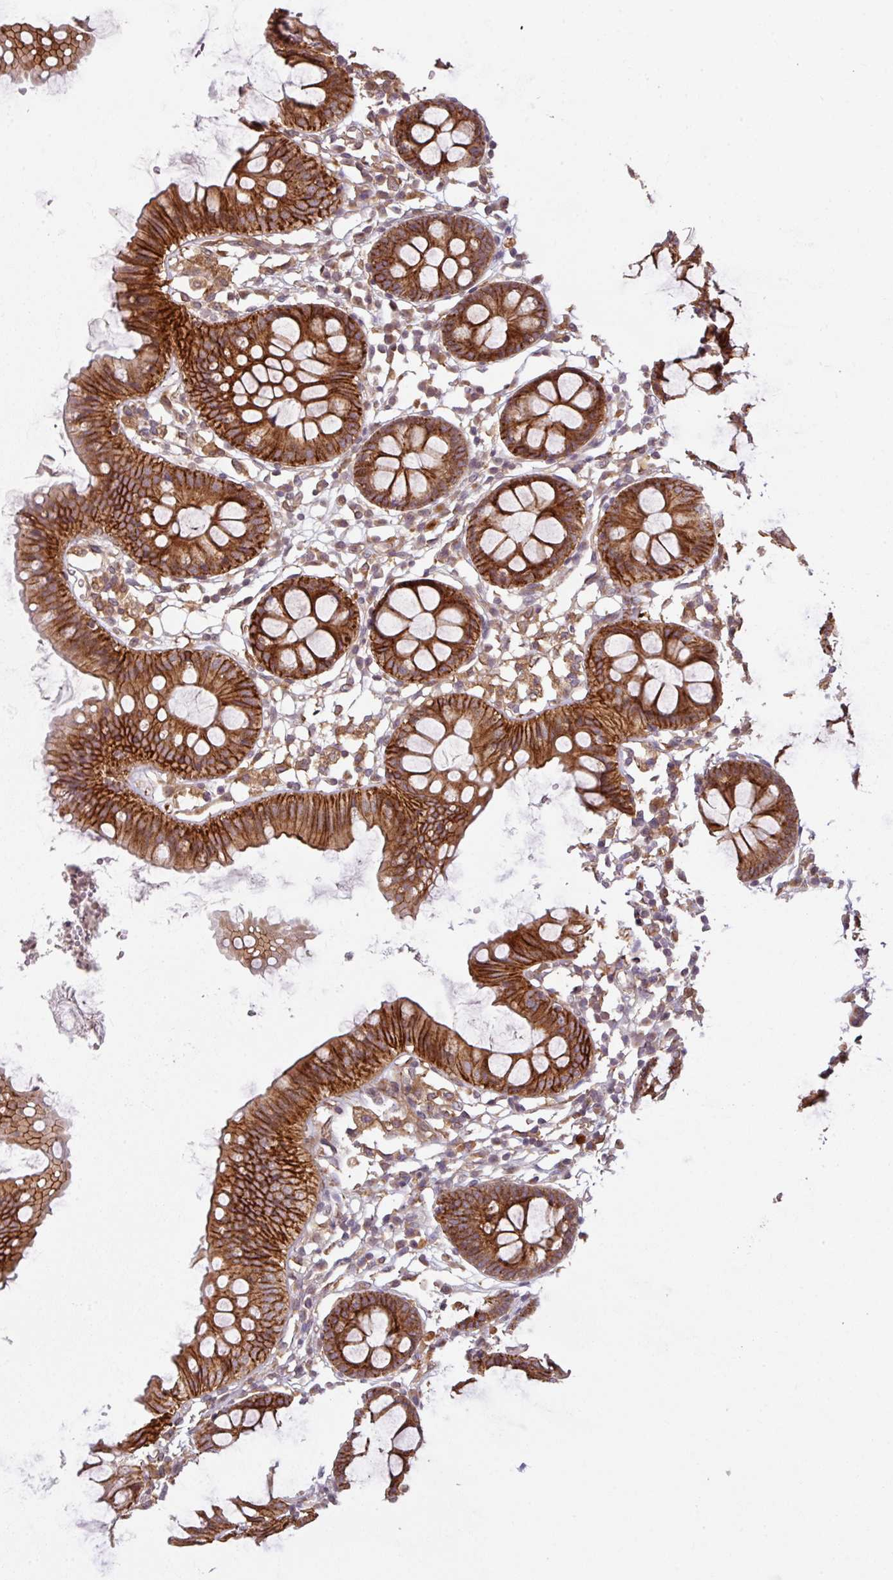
{"staining": {"intensity": "moderate", "quantity": ">75%", "location": "cytoplasmic/membranous"}, "tissue": "colon", "cell_type": "Endothelial cells", "image_type": "normal", "snomed": [{"axis": "morphology", "description": "Normal tissue, NOS"}, {"axis": "topography", "description": "Colon"}], "caption": "Immunohistochemistry (IHC) (DAB) staining of unremarkable human colon exhibits moderate cytoplasmic/membranous protein staining in about >75% of endothelial cells. Immunohistochemistry (IHC) stains the protein in brown and the nuclei are stained blue.", "gene": "CYFIP2", "patient": {"sex": "female", "age": 84}}